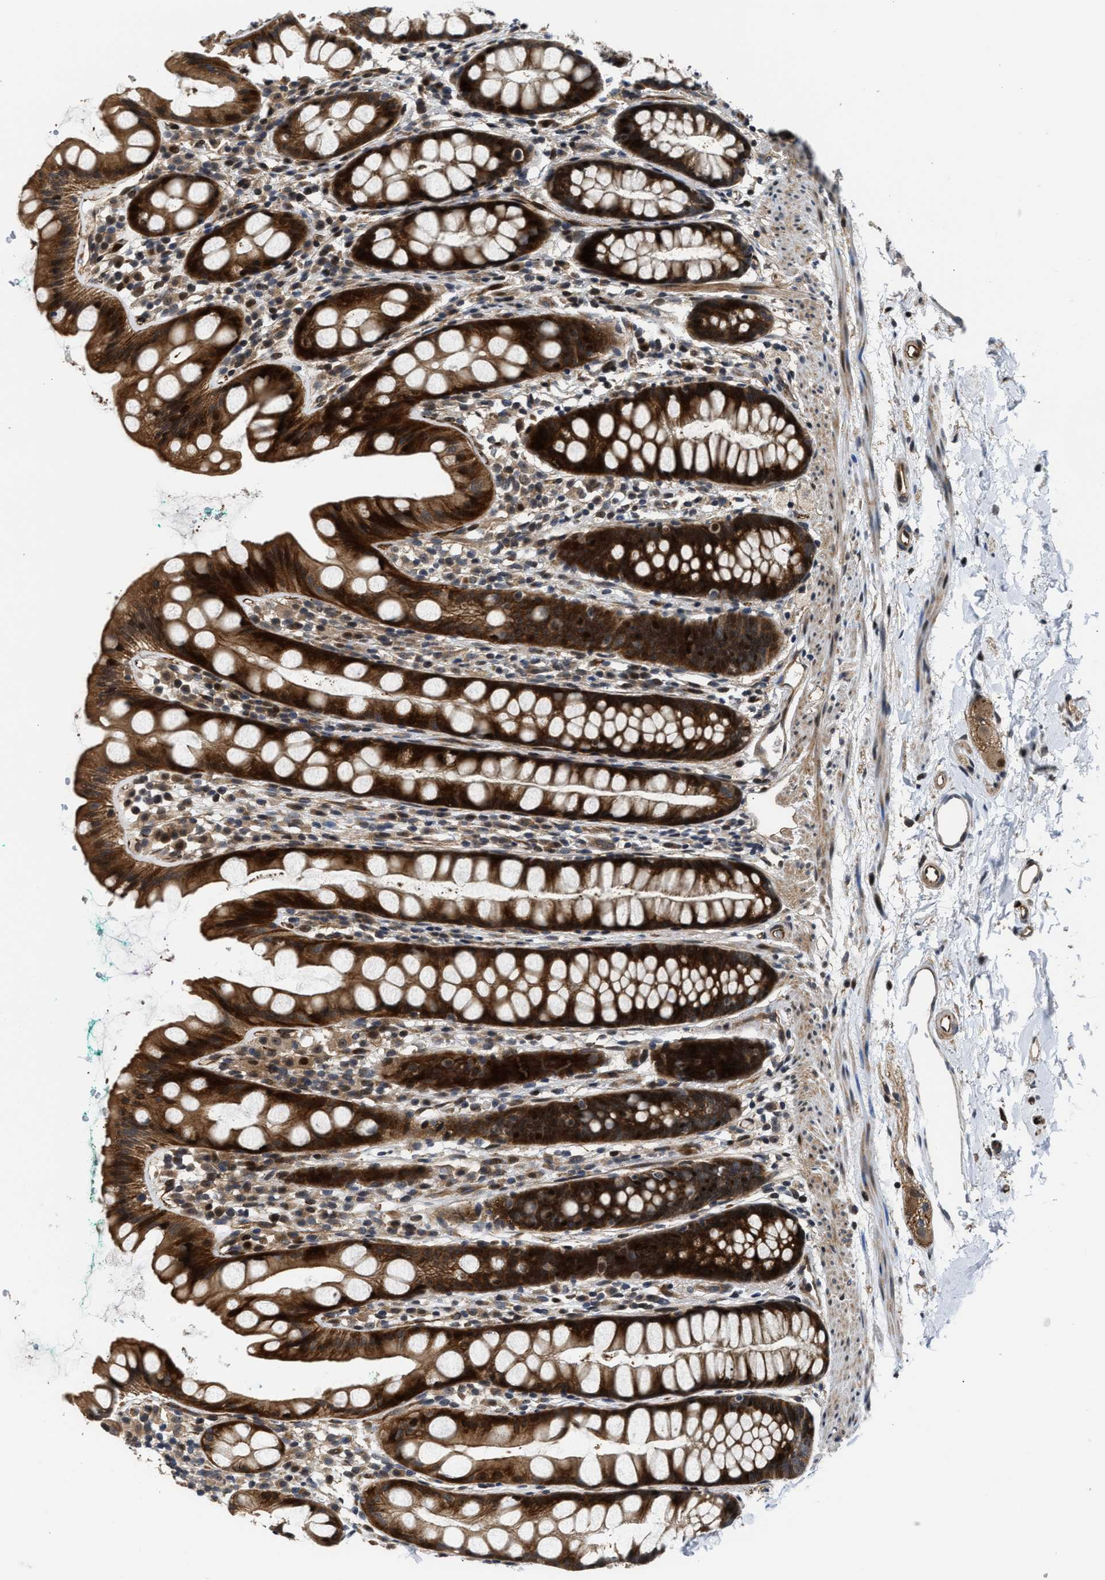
{"staining": {"intensity": "strong", "quantity": ">75%", "location": "cytoplasmic/membranous,nuclear"}, "tissue": "rectum", "cell_type": "Glandular cells", "image_type": "normal", "snomed": [{"axis": "morphology", "description": "Normal tissue, NOS"}, {"axis": "topography", "description": "Rectum"}], "caption": "About >75% of glandular cells in normal human rectum exhibit strong cytoplasmic/membranous,nuclear protein expression as visualized by brown immunohistochemical staining.", "gene": "ALDH3A2", "patient": {"sex": "female", "age": 65}}